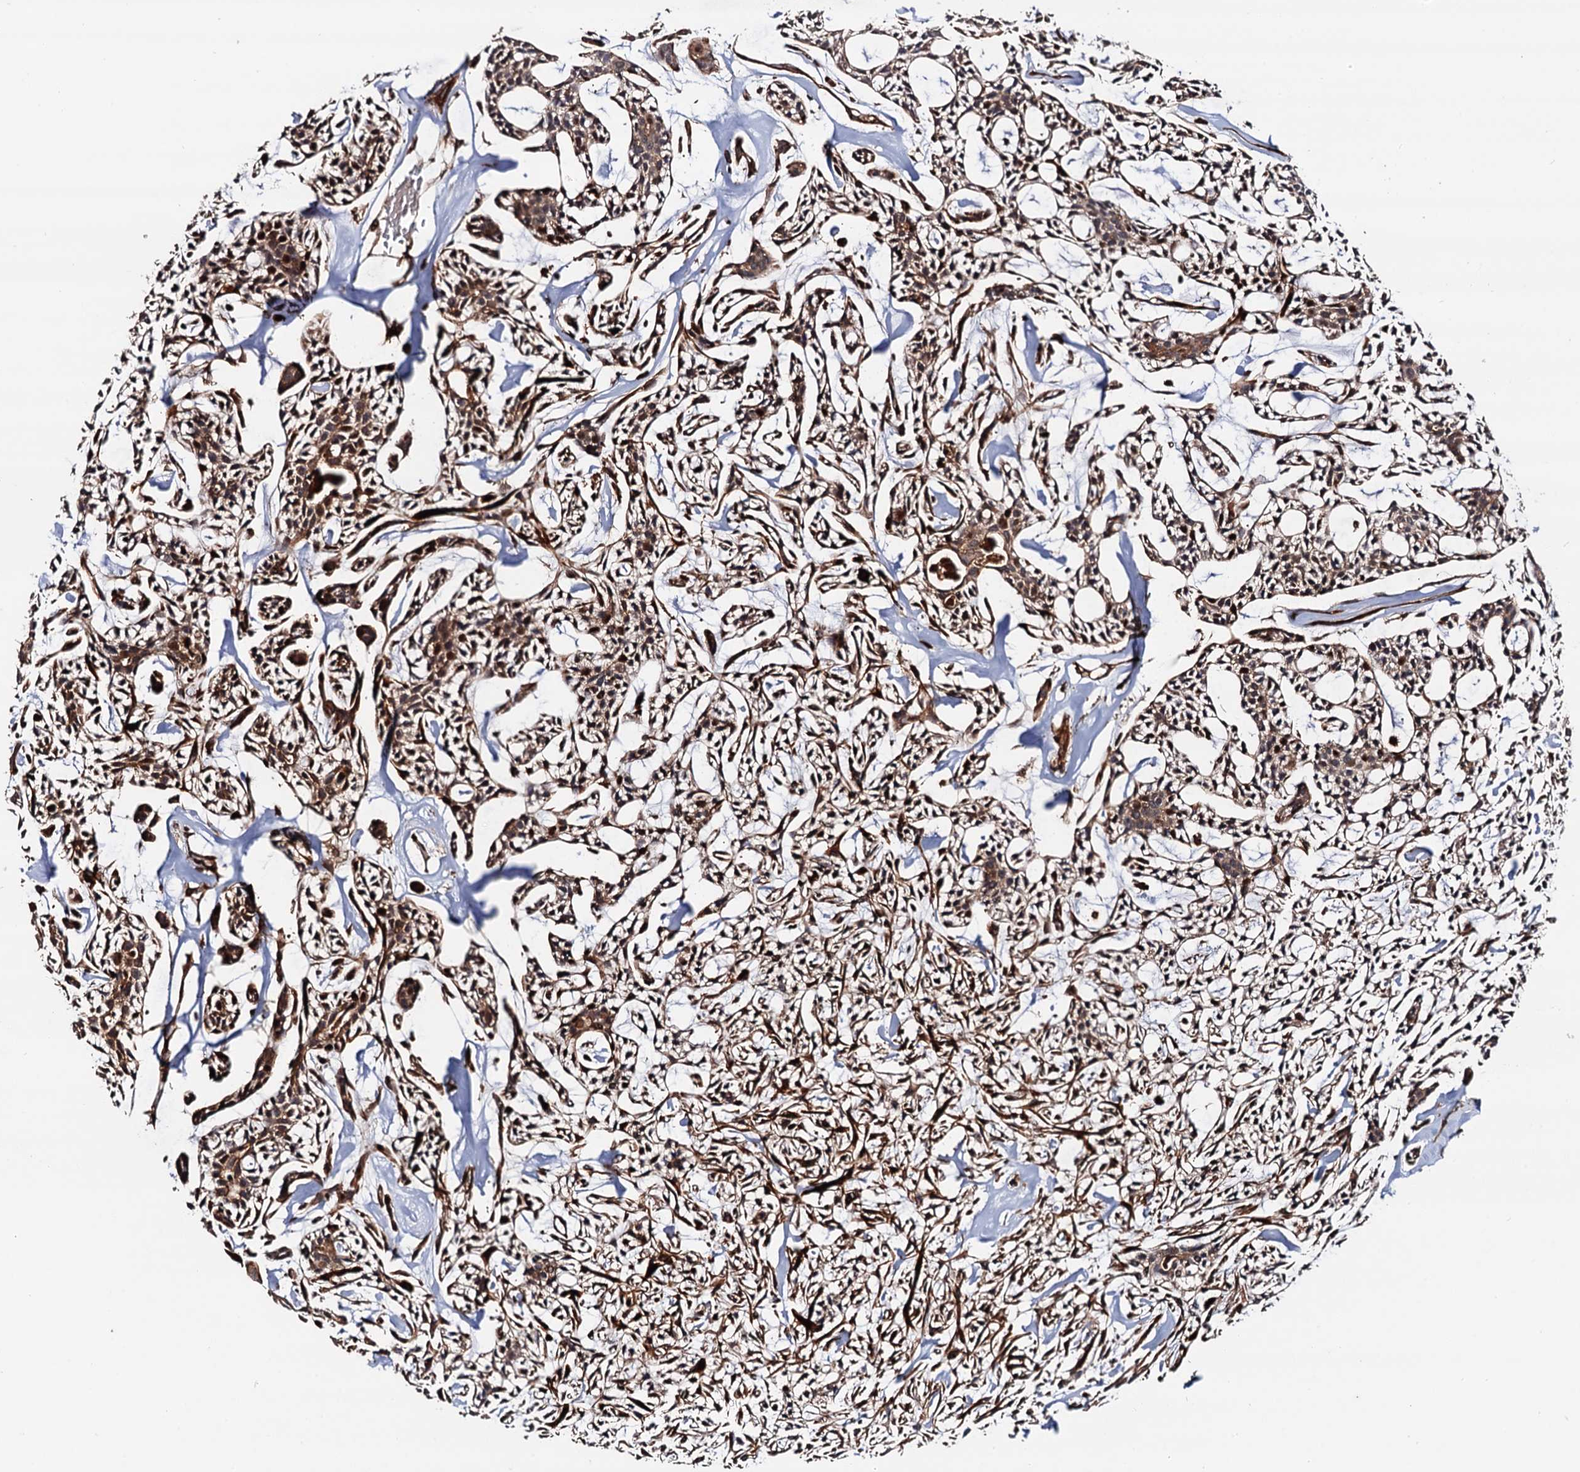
{"staining": {"intensity": "moderate", "quantity": ">75%", "location": "cytoplasmic/membranous"}, "tissue": "head and neck cancer", "cell_type": "Tumor cells", "image_type": "cancer", "snomed": [{"axis": "morphology", "description": "Adenocarcinoma, NOS"}, {"axis": "topography", "description": "Salivary gland"}, {"axis": "topography", "description": "Head-Neck"}], "caption": "Human head and neck cancer (adenocarcinoma) stained with a protein marker exhibits moderate staining in tumor cells.", "gene": "BORA", "patient": {"sex": "male", "age": 55}}